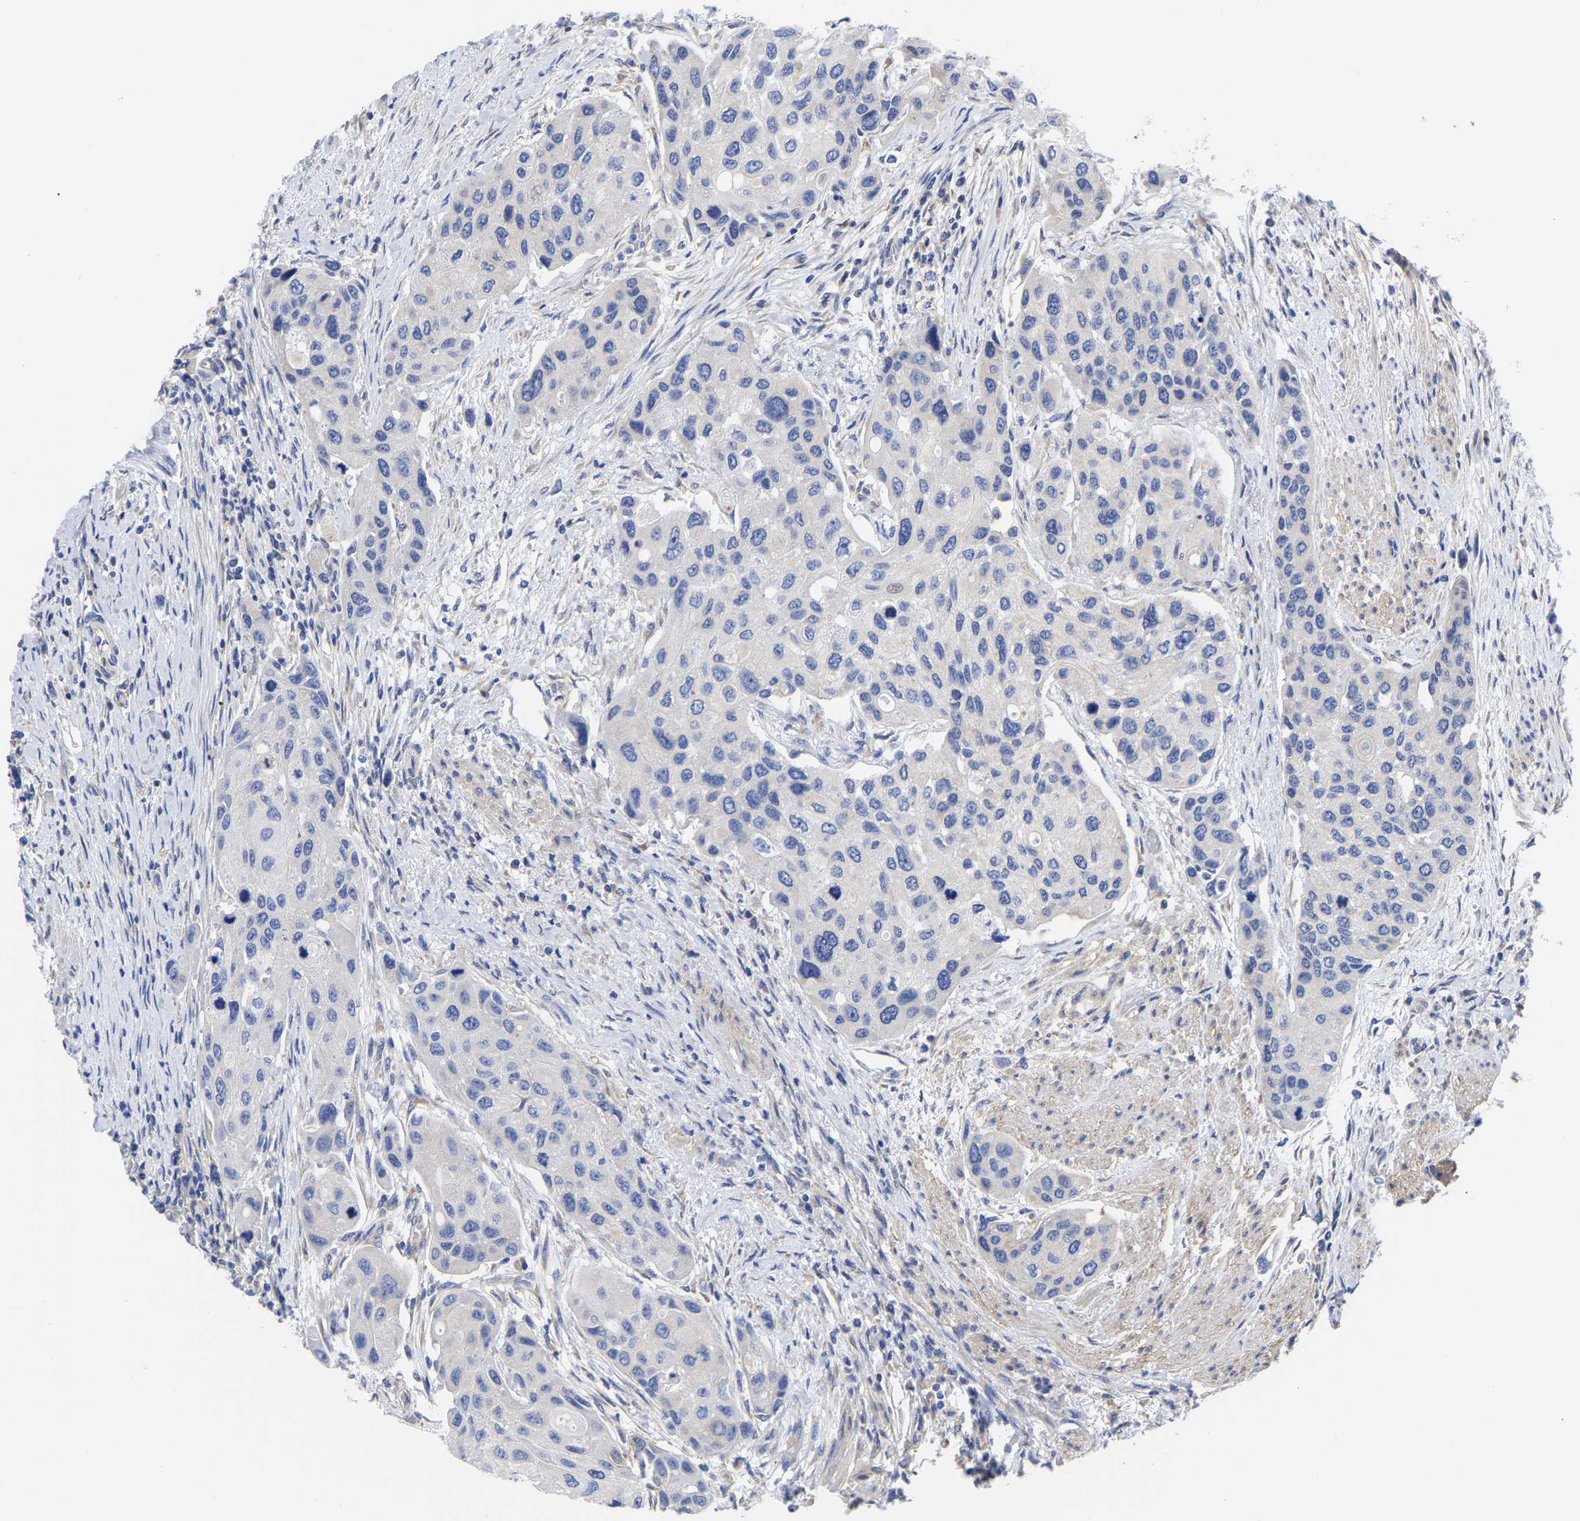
{"staining": {"intensity": "negative", "quantity": "none", "location": "none"}, "tissue": "urothelial cancer", "cell_type": "Tumor cells", "image_type": "cancer", "snomed": [{"axis": "morphology", "description": "Urothelial carcinoma, High grade"}, {"axis": "topography", "description": "Urinary bladder"}], "caption": "This is an IHC micrograph of human urothelial carcinoma (high-grade). There is no staining in tumor cells.", "gene": "CFAP298", "patient": {"sex": "female", "age": 56}}